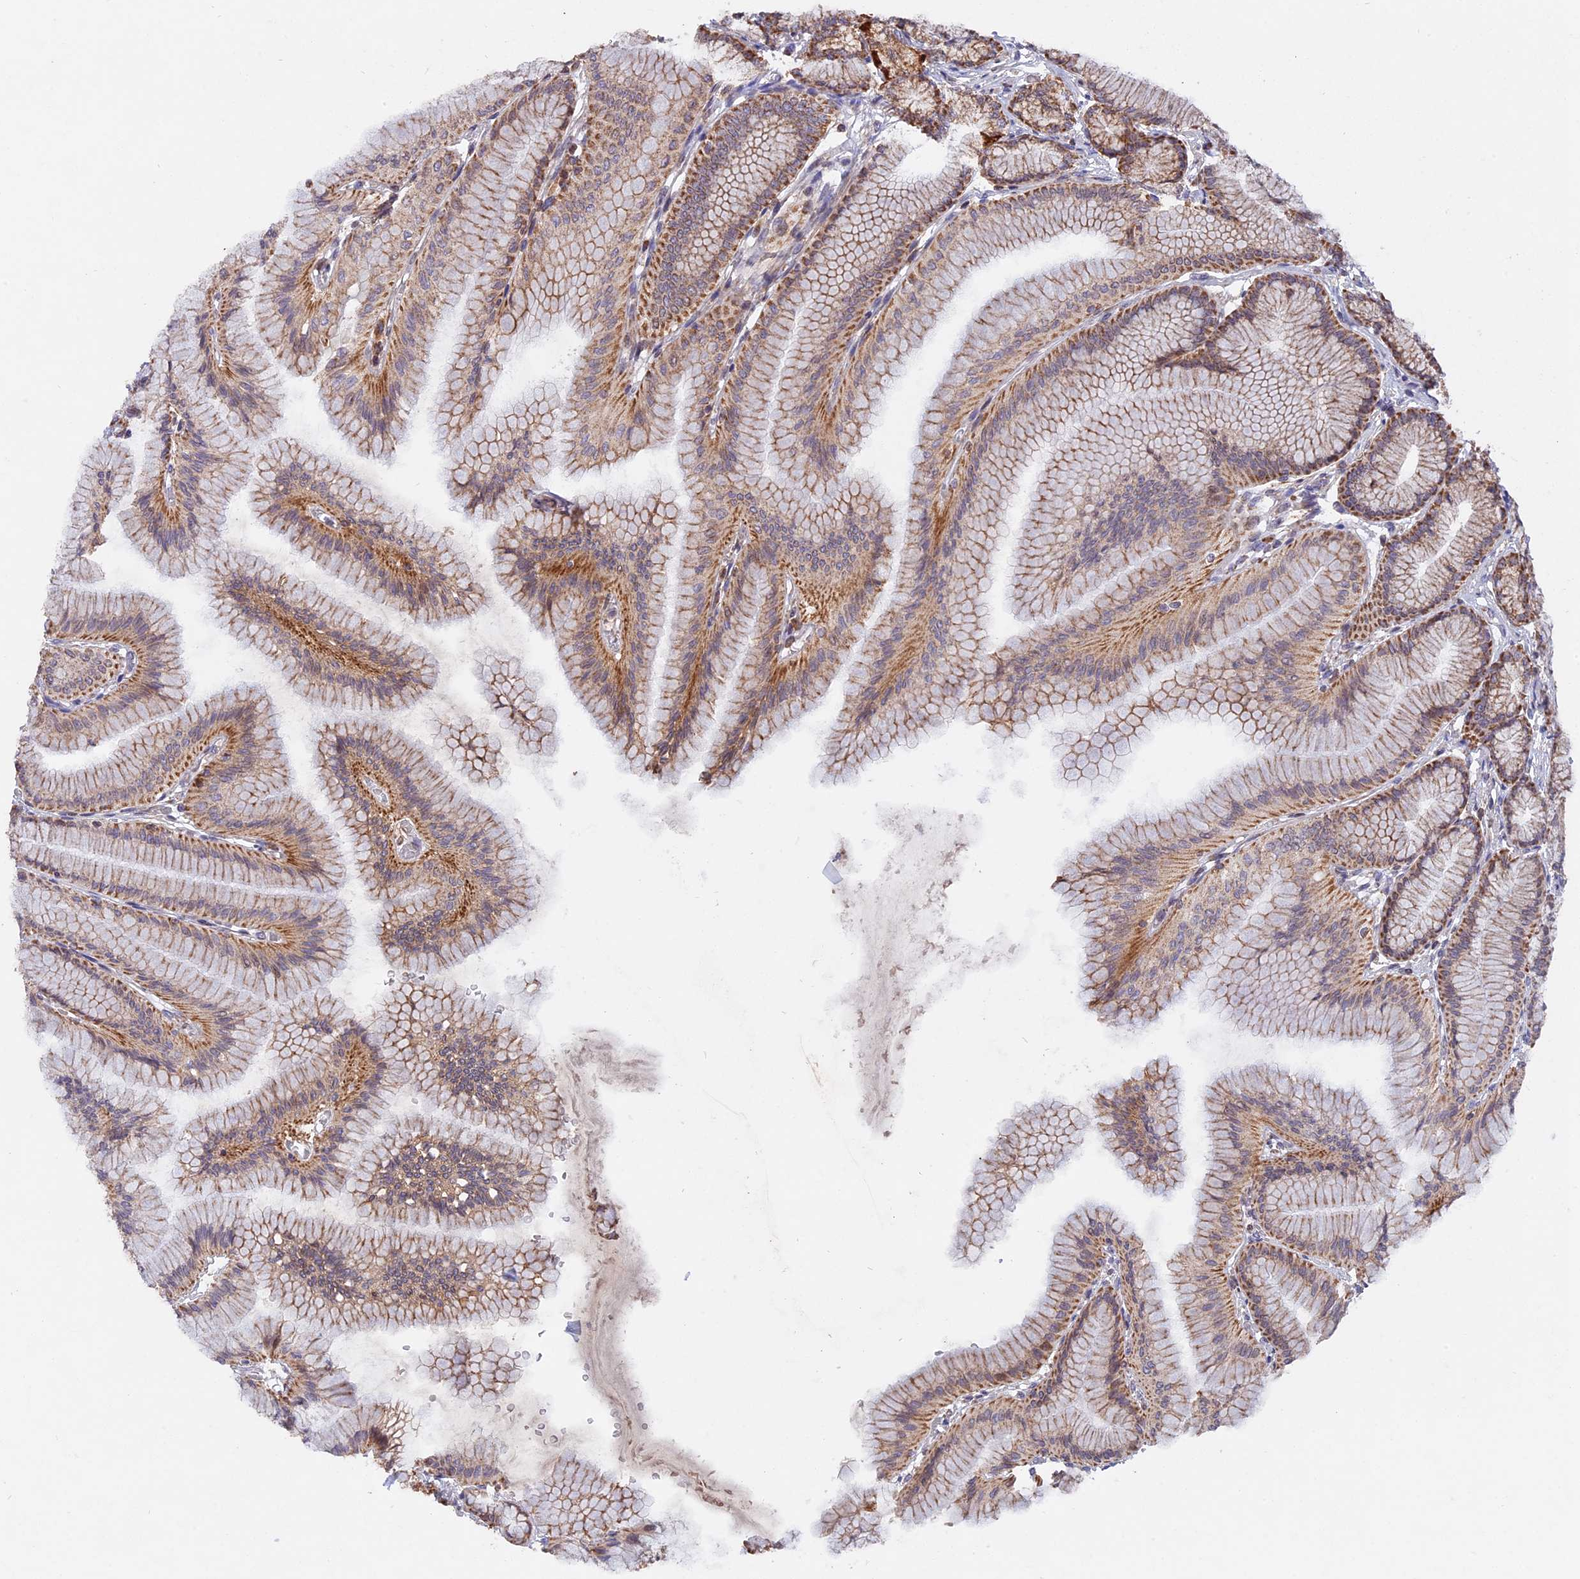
{"staining": {"intensity": "strong", "quantity": "25%-75%", "location": "cytoplasmic/membranous"}, "tissue": "stomach", "cell_type": "Glandular cells", "image_type": "normal", "snomed": [{"axis": "morphology", "description": "Normal tissue, NOS"}, {"axis": "morphology", "description": "Adenocarcinoma, NOS"}, {"axis": "morphology", "description": "Adenocarcinoma, High grade"}, {"axis": "topography", "description": "Stomach, upper"}, {"axis": "topography", "description": "Stomach"}], "caption": "Strong cytoplasmic/membranous expression for a protein is appreciated in approximately 25%-75% of glandular cells of normal stomach using IHC.", "gene": "MPV17L", "patient": {"sex": "female", "age": 65}}